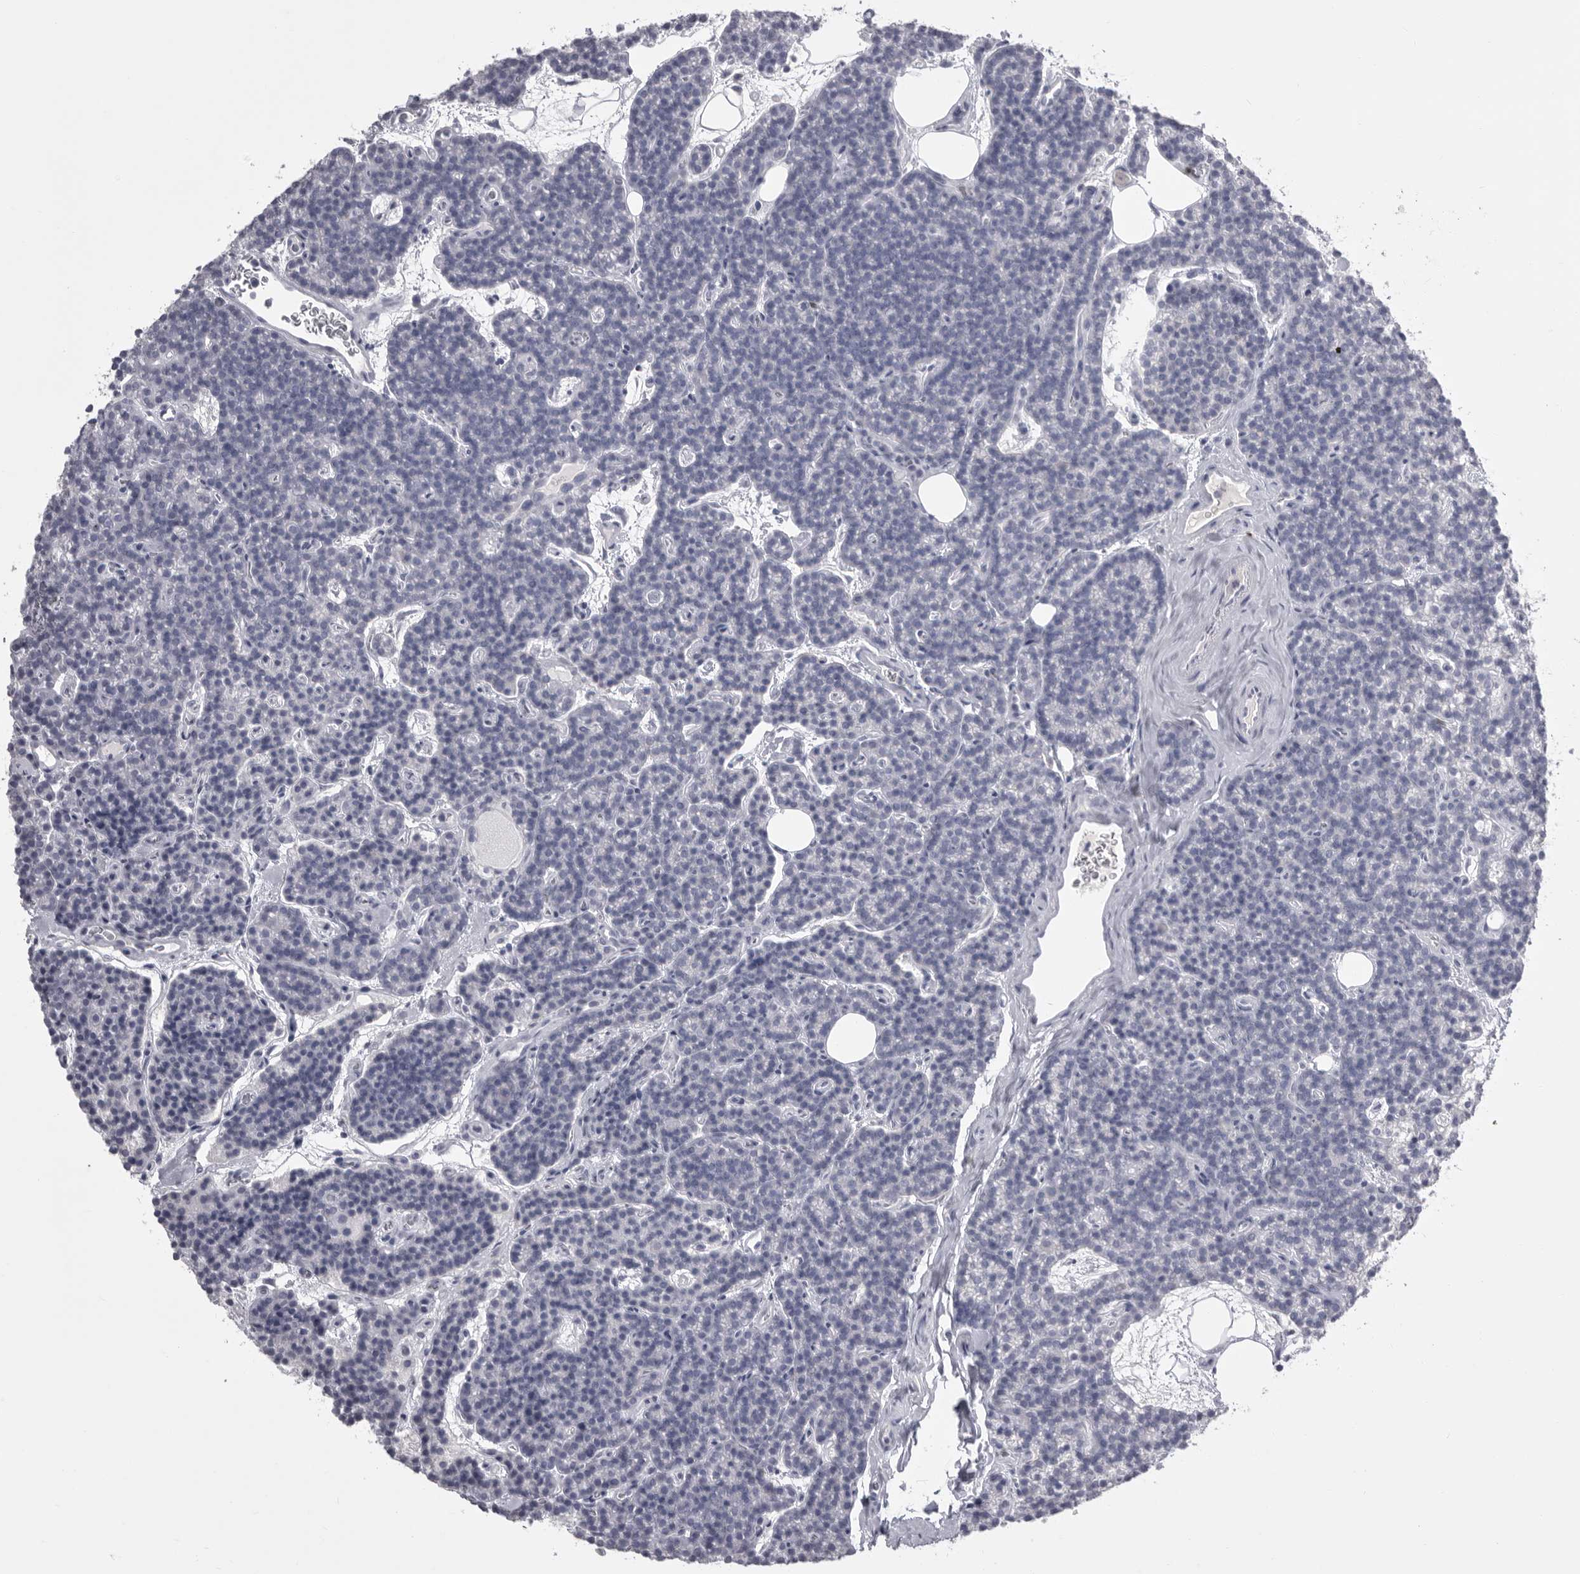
{"staining": {"intensity": "negative", "quantity": "none", "location": "none"}, "tissue": "parathyroid gland", "cell_type": "Glandular cells", "image_type": "normal", "snomed": [{"axis": "morphology", "description": "Normal tissue, NOS"}, {"axis": "topography", "description": "Parathyroid gland"}], "caption": "Histopathology image shows no protein positivity in glandular cells of normal parathyroid gland. (DAB immunohistochemistry (IHC), high magnification).", "gene": "GNLY", "patient": {"sex": "male", "age": 42}}